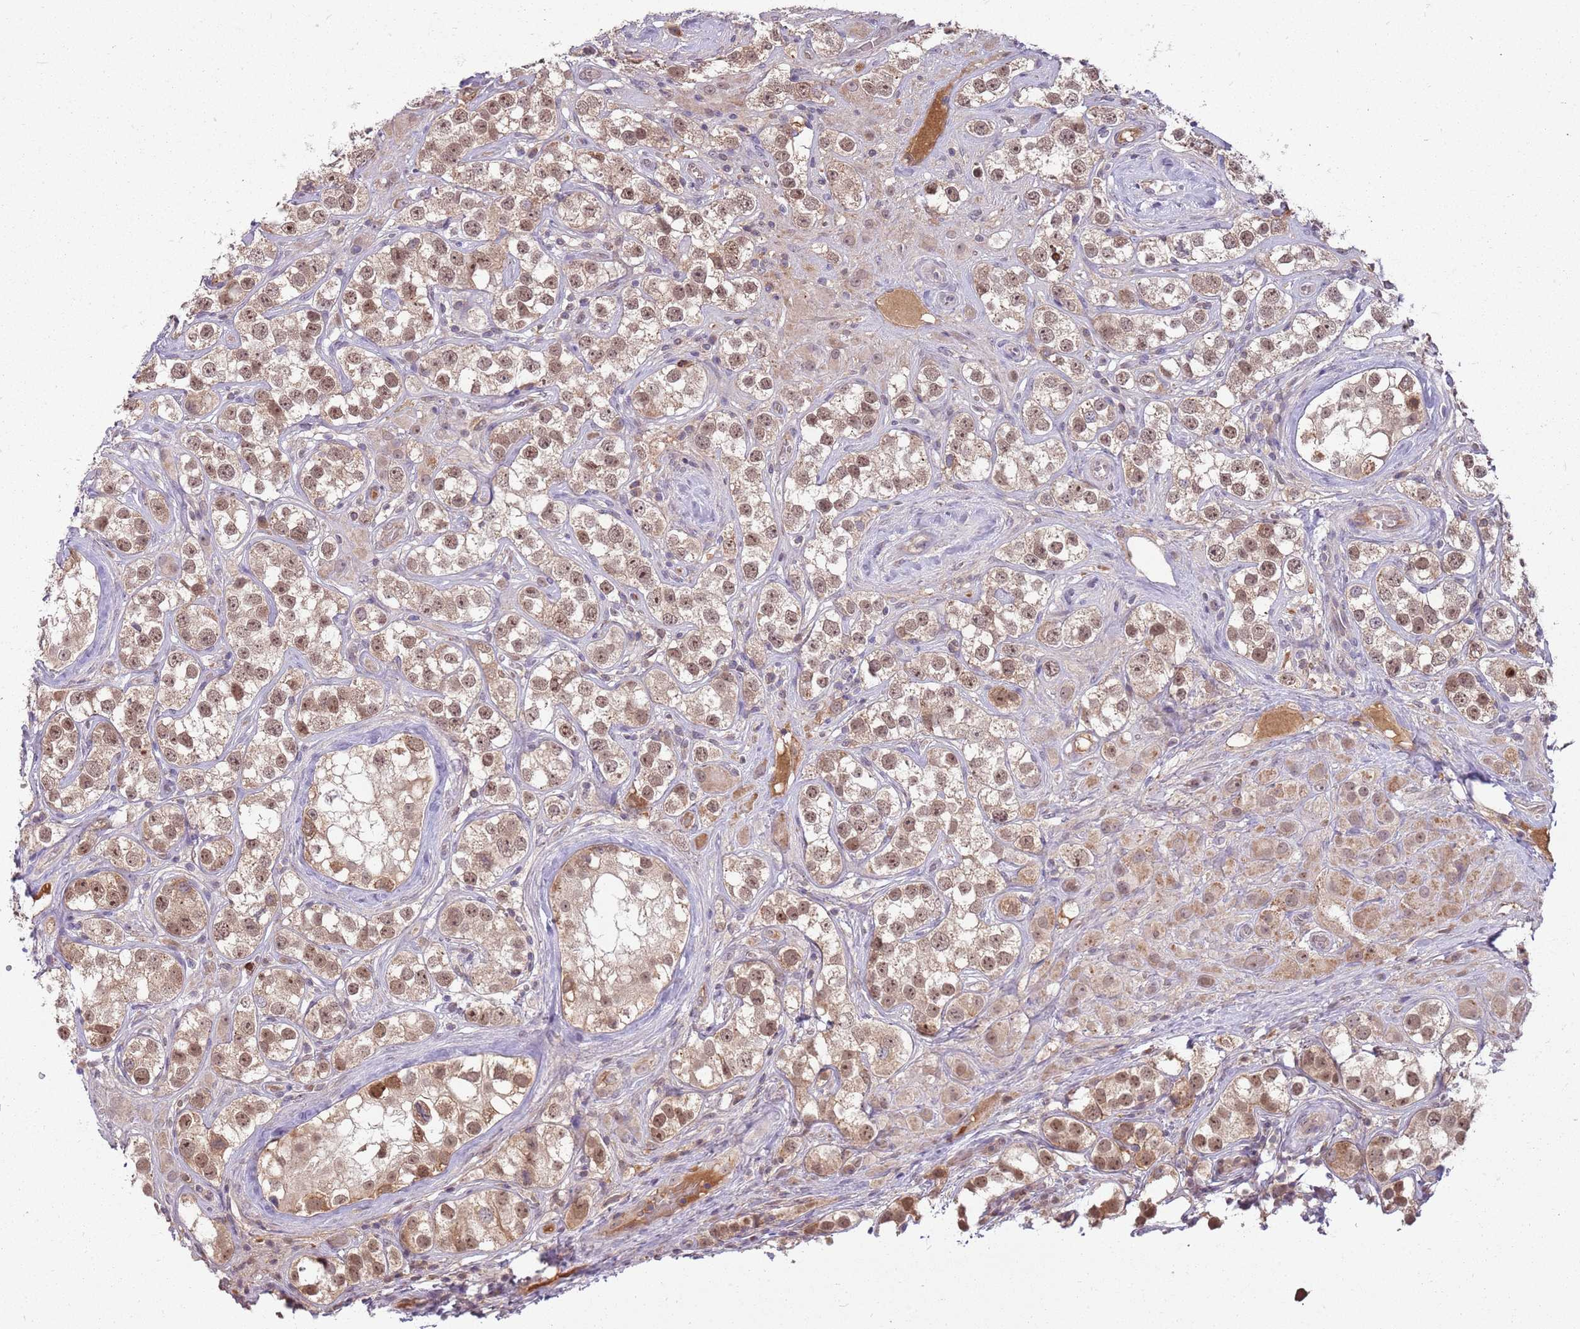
{"staining": {"intensity": "moderate", "quantity": ">75%", "location": "nuclear"}, "tissue": "testis cancer", "cell_type": "Tumor cells", "image_type": "cancer", "snomed": [{"axis": "morphology", "description": "Seminoma, NOS"}, {"axis": "topography", "description": "Testis"}], "caption": "Tumor cells demonstrate medium levels of moderate nuclear expression in about >75% of cells in human testis cancer.", "gene": "NBPF6", "patient": {"sex": "male", "age": 28}}